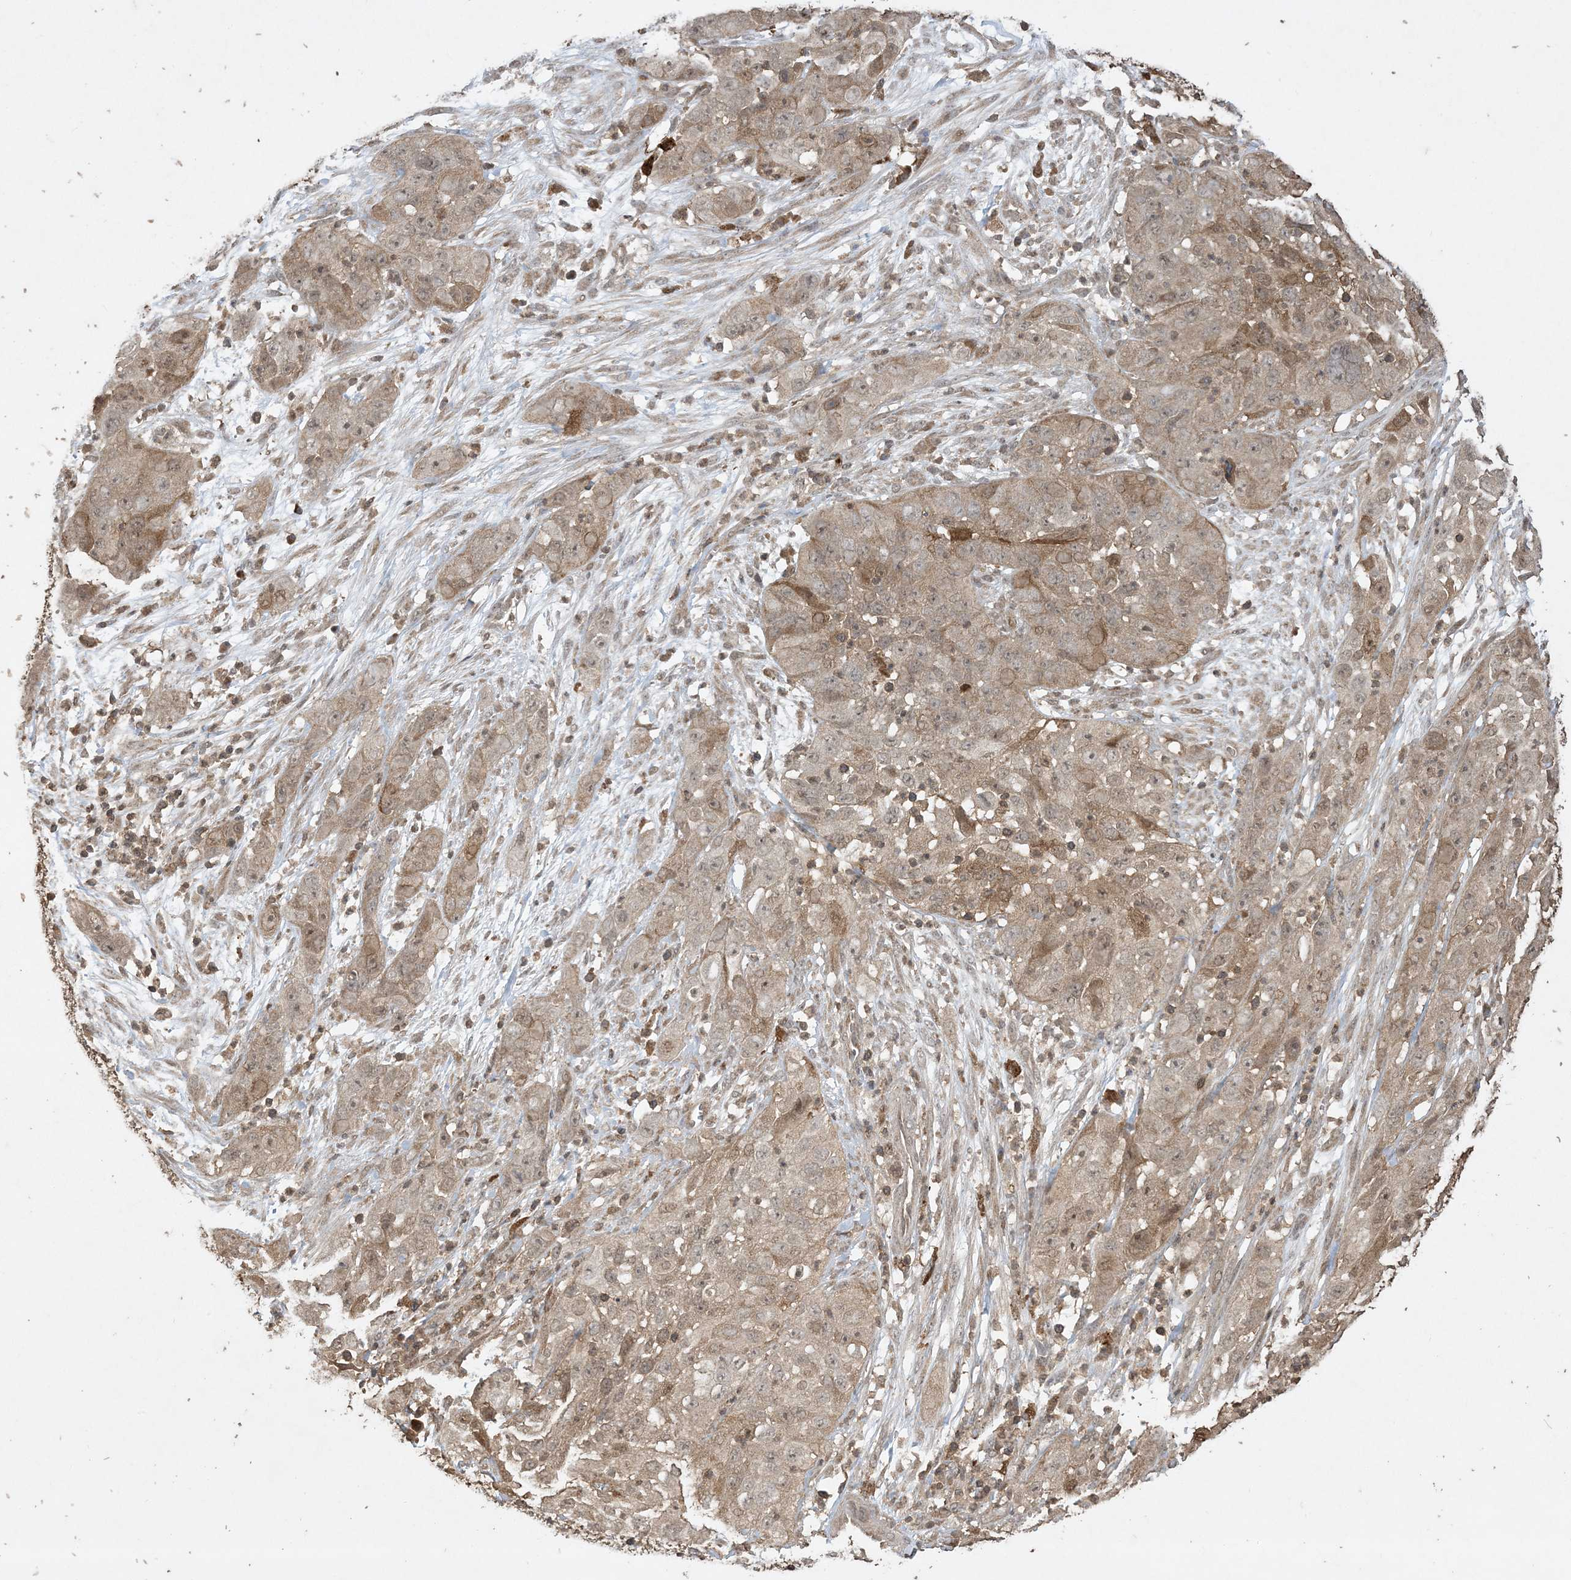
{"staining": {"intensity": "moderate", "quantity": "25%-75%", "location": "cytoplasmic/membranous"}, "tissue": "cervical cancer", "cell_type": "Tumor cells", "image_type": "cancer", "snomed": [{"axis": "morphology", "description": "Squamous cell carcinoma, NOS"}, {"axis": "topography", "description": "Cervix"}], "caption": "A photomicrograph showing moderate cytoplasmic/membranous staining in approximately 25%-75% of tumor cells in squamous cell carcinoma (cervical), as visualized by brown immunohistochemical staining.", "gene": "EFCAB8", "patient": {"sex": "female", "age": 32}}